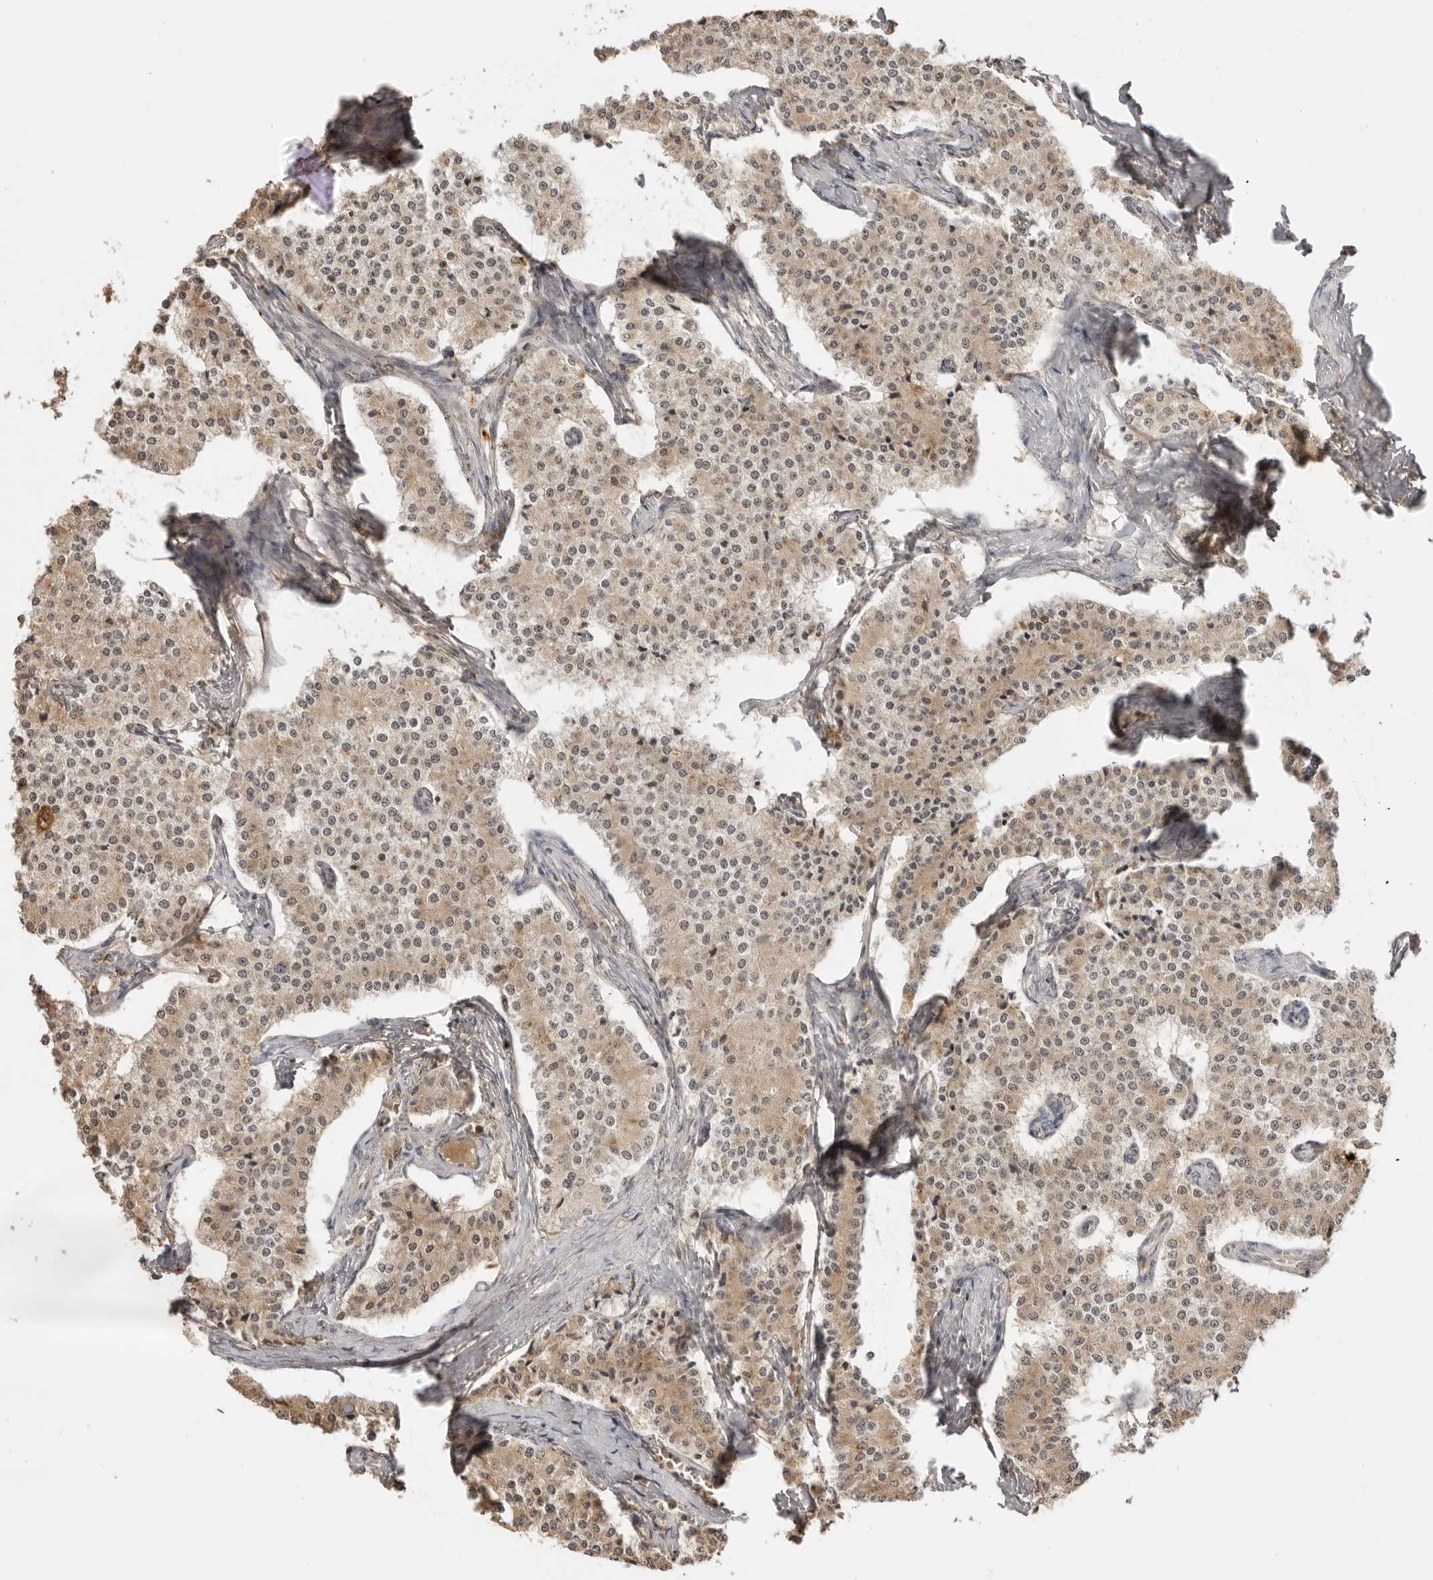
{"staining": {"intensity": "moderate", "quantity": "25%-75%", "location": "cytoplasmic/membranous"}, "tissue": "carcinoid", "cell_type": "Tumor cells", "image_type": "cancer", "snomed": [{"axis": "morphology", "description": "Carcinoid, malignant, NOS"}, {"axis": "topography", "description": "Colon"}], "caption": "Carcinoid (malignant) stained for a protein exhibits moderate cytoplasmic/membranous positivity in tumor cells.", "gene": "IKBKE", "patient": {"sex": "female", "age": 52}}